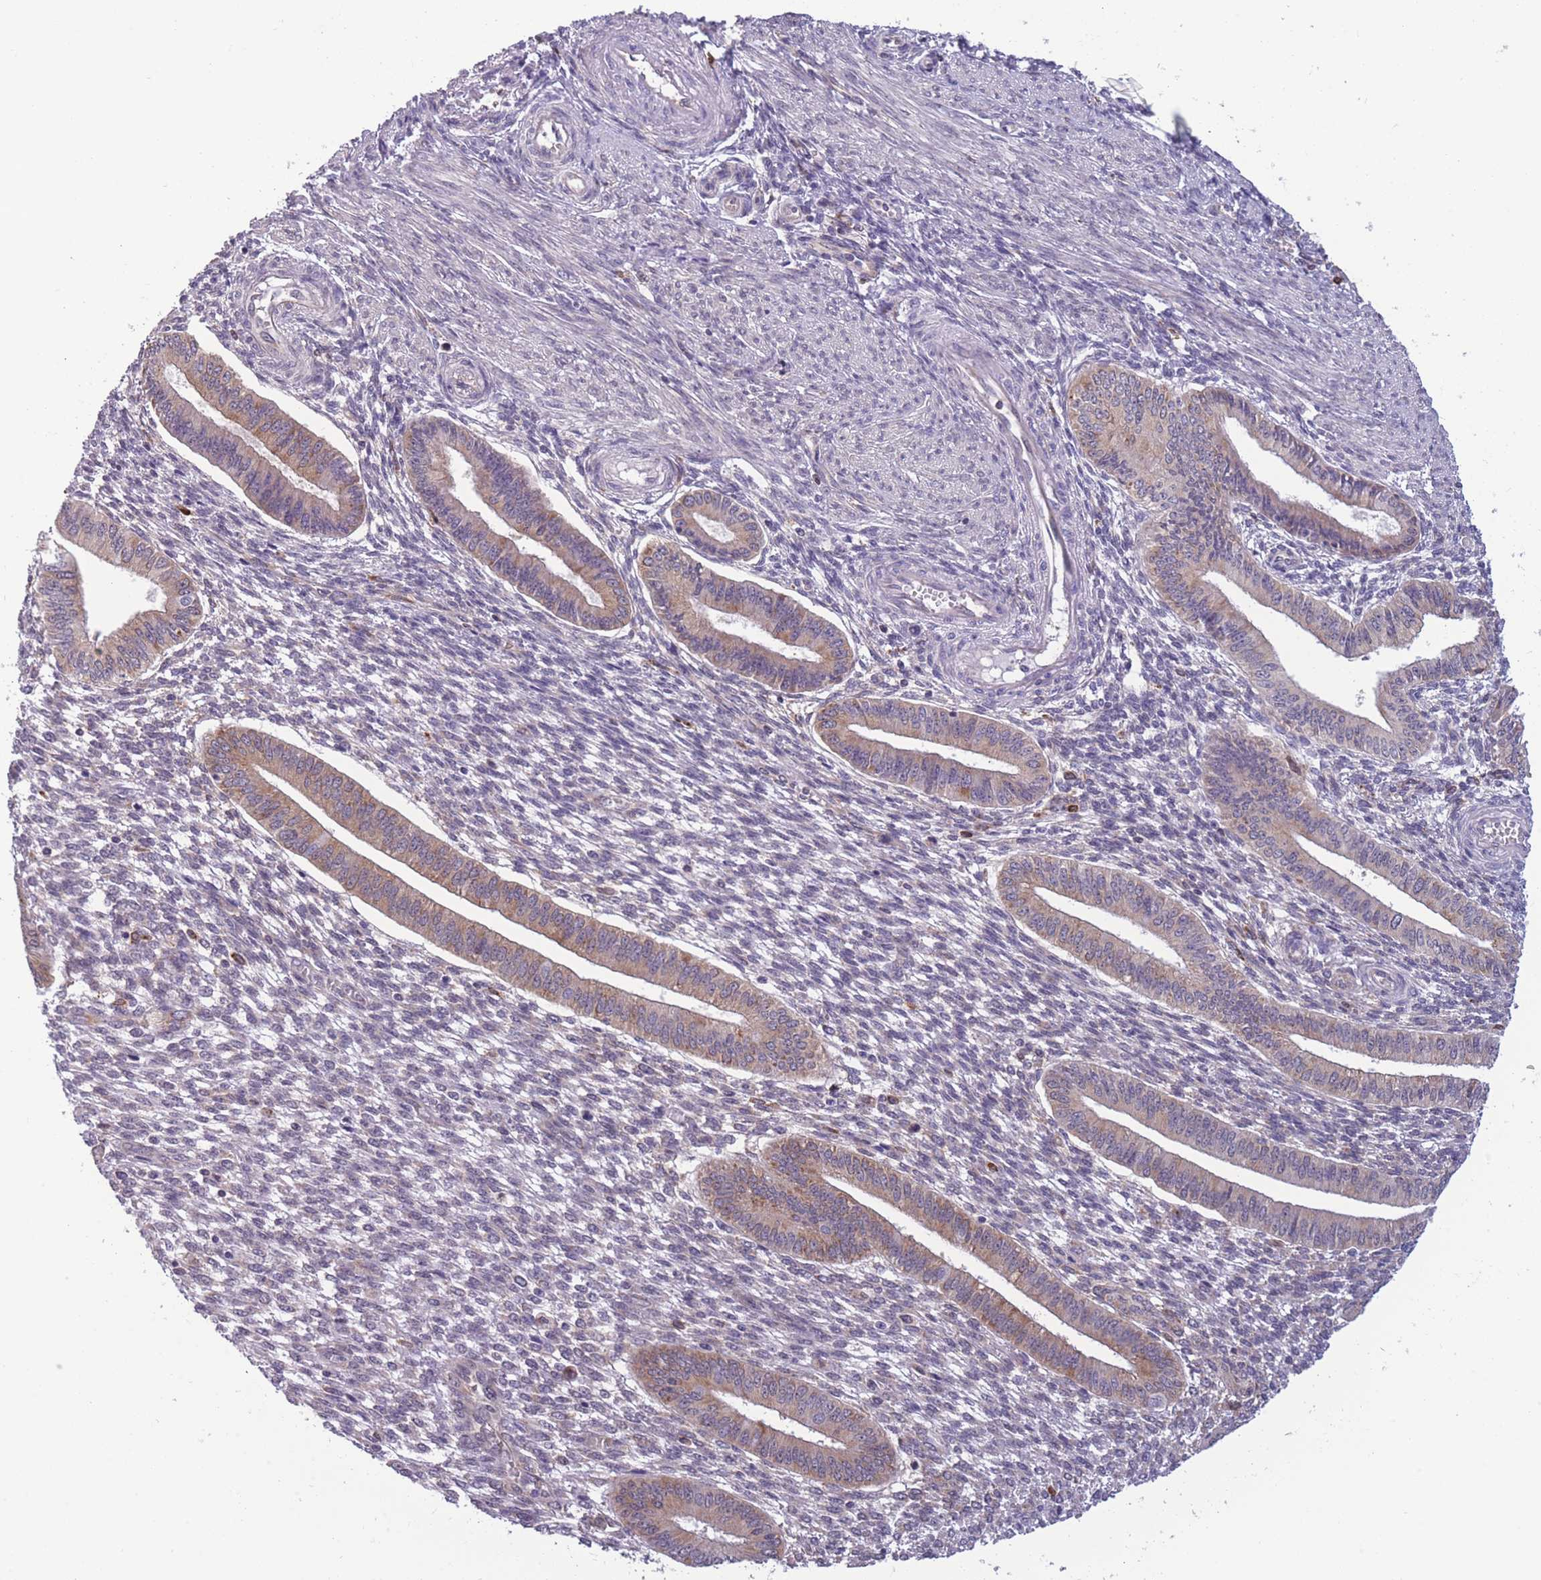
{"staining": {"intensity": "negative", "quantity": "none", "location": "none"}, "tissue": "endometrium", "cell_type": "Cells in endometrial stroma", "image_type": "normal", "snomed": [{"axis": "morphology", "description": "Normal tissue, NOS"}, {"axis": "topography", "description": "Endometrium"}], "caption": "Immunohistochemistry (IHC) image of normal human endometrium stained for a protein (brown), which exhibits no staining in cells in endometrial stroma.", "gene": "TMEM121", "patient": {"sex": "female", "age": 36}}